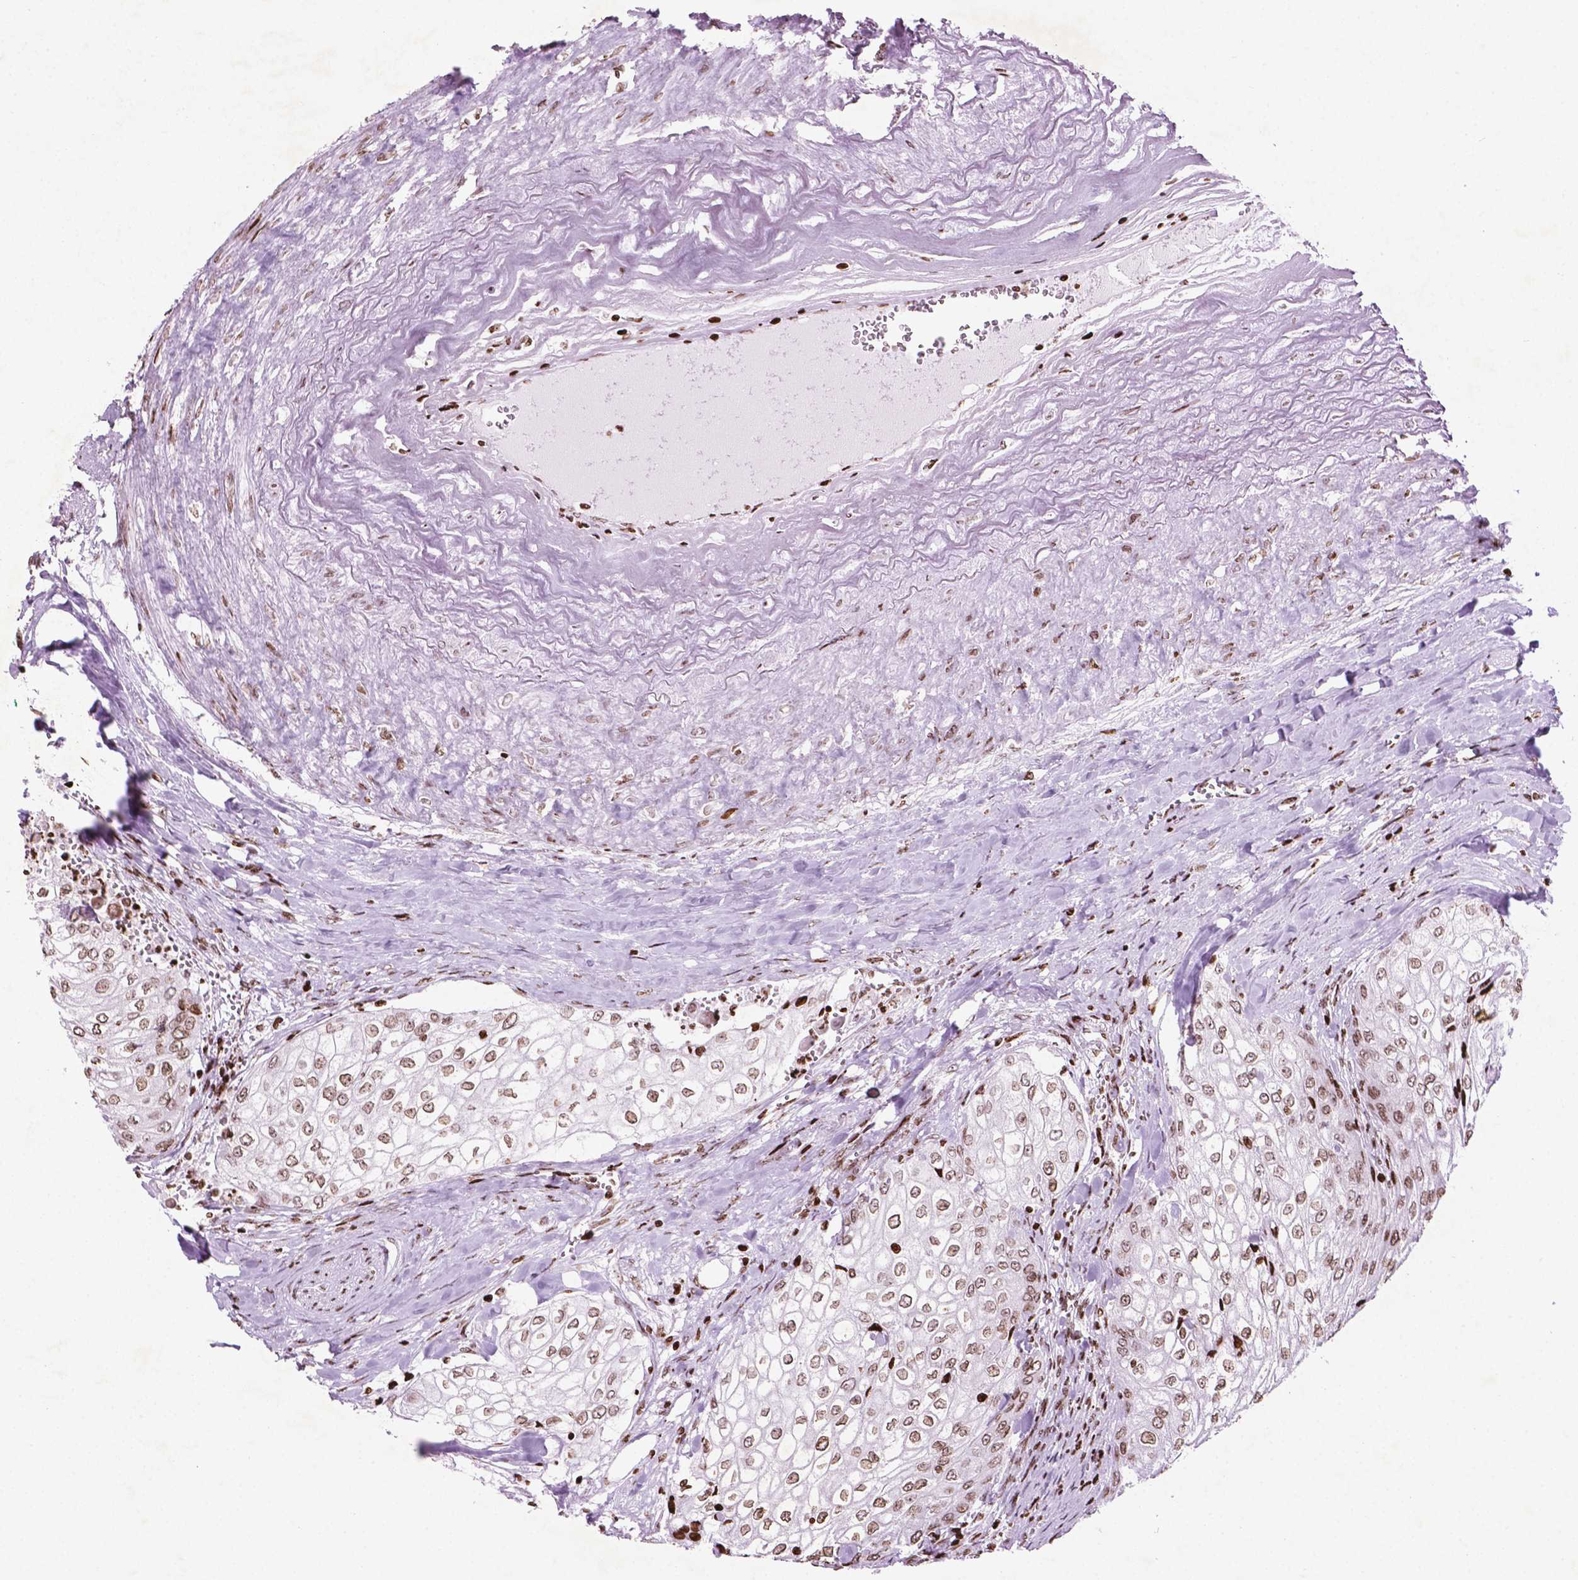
{"staining": {"intensity": "moderate", "quantity": ">75%", "location": "nuclear"}, "tissue": "urothelial cancer", "cell_type": "Tumor cells", "image_type": "cancer", "snomed": [{"axis": "morphology", "description": "Urothelial carcinoma, High grade"}, {"axis": "topography", "description": "Urinary bladder"}], "caption": "A high-resolution photomicrograph shows immunohistochemistry (IHC) staining of urothelial cancer, which shows moderate nuclear positivity in about >75% of tumor cells.", "gene": "TMEM250", "patient": {"sex": "male", "age": 62}}